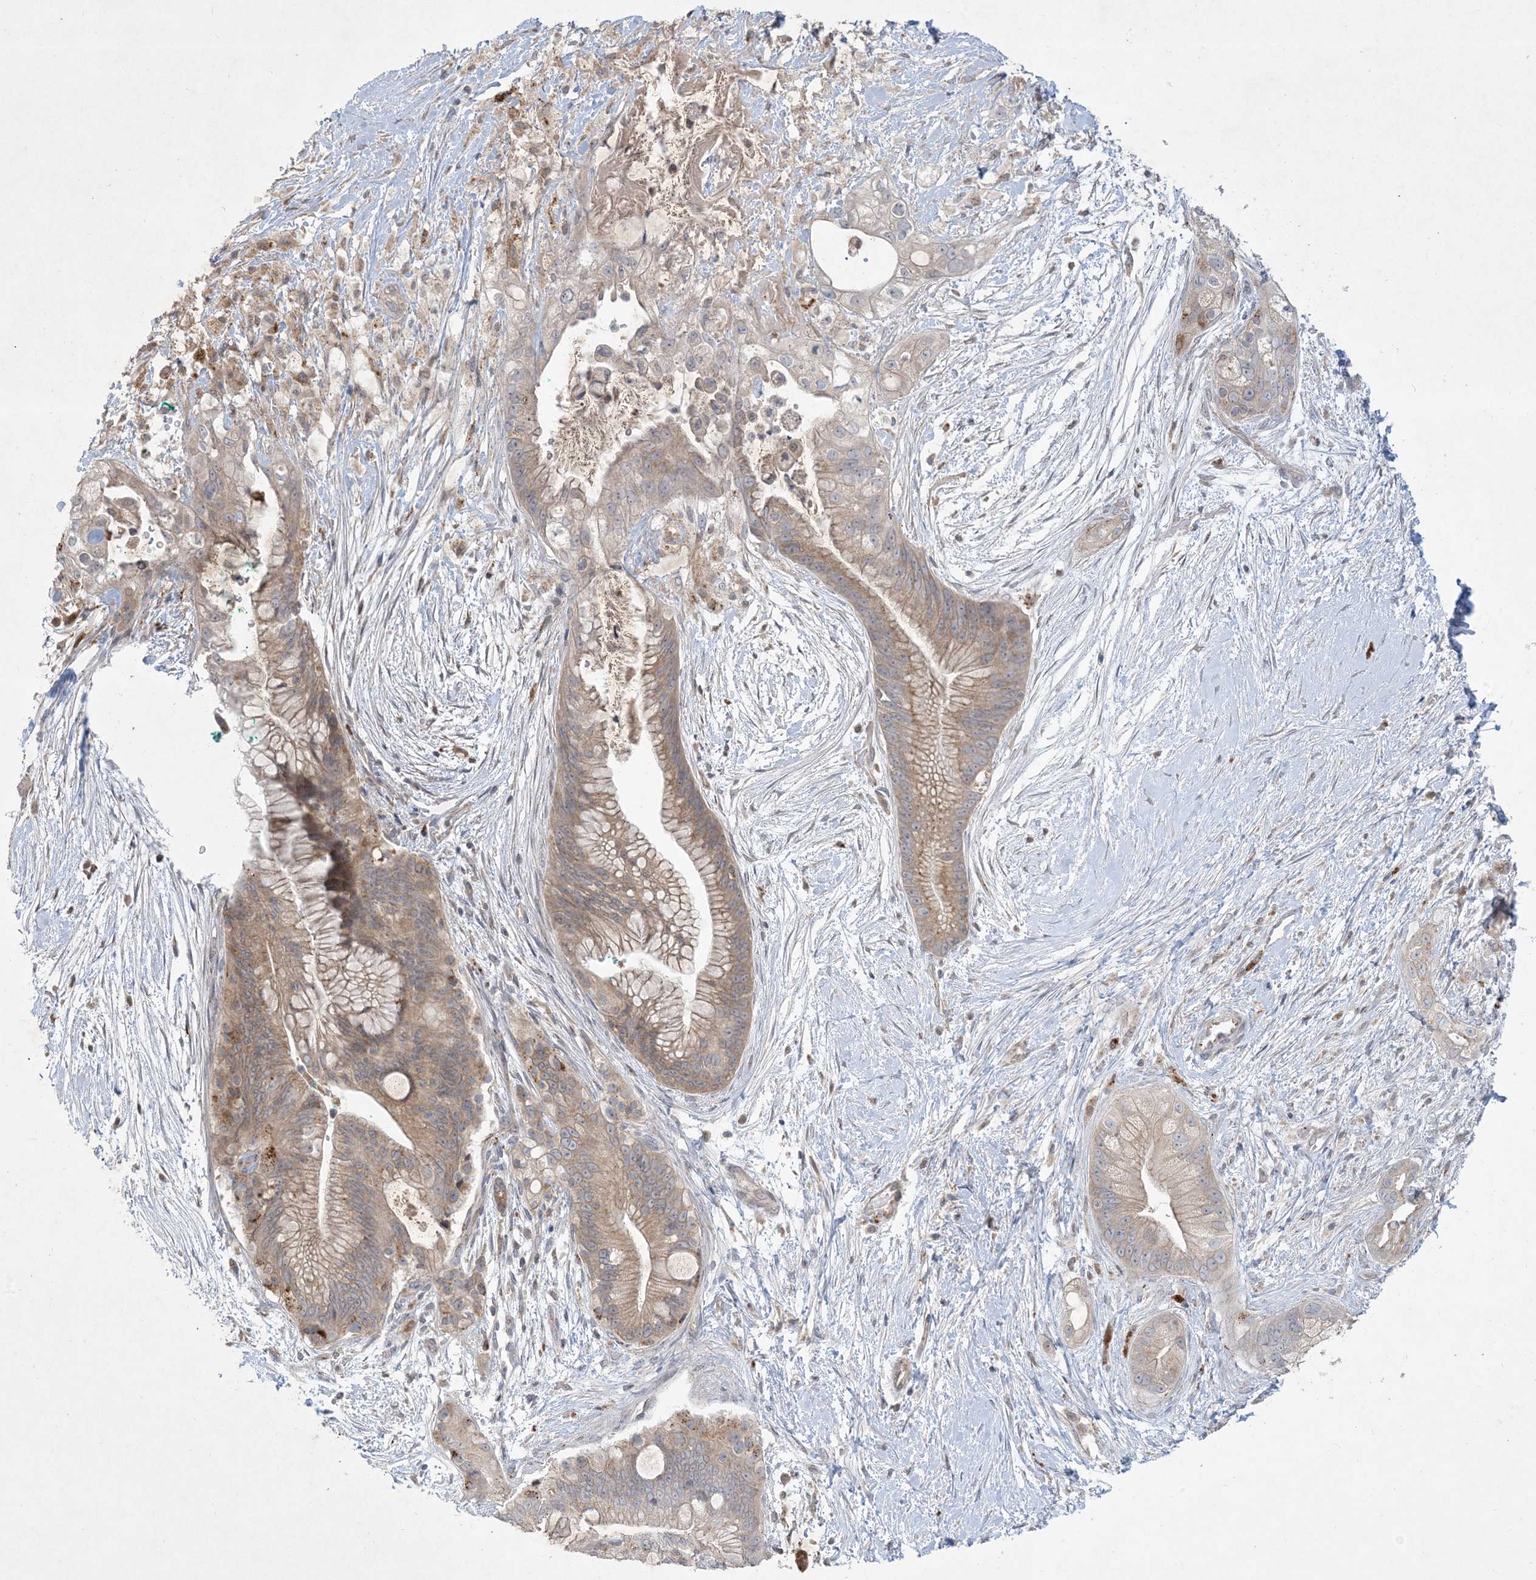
{"staining": {"intensity": "moderate", "quantity": "25%-75%", "location": "cytoplasmic/membranous"}, "tissue": "pancreatic cancer", "cell_type": "Tumor cells", "image_type": "cancer", "snomed": [{"axis": "morphology", "description": "Adenocarcinoma, NOS"}, {"axis": "topography", "description": "Pancreas"}], "caption": "Immunohistochemical staining of adenocarcinoma (pancreatic) displays moderate cytoplasmic/membranous protein staining in approximately 25%-75% of tumor cells.", "gene": "MRPS18A", "patient": {"sex": "male", "age": 53}}